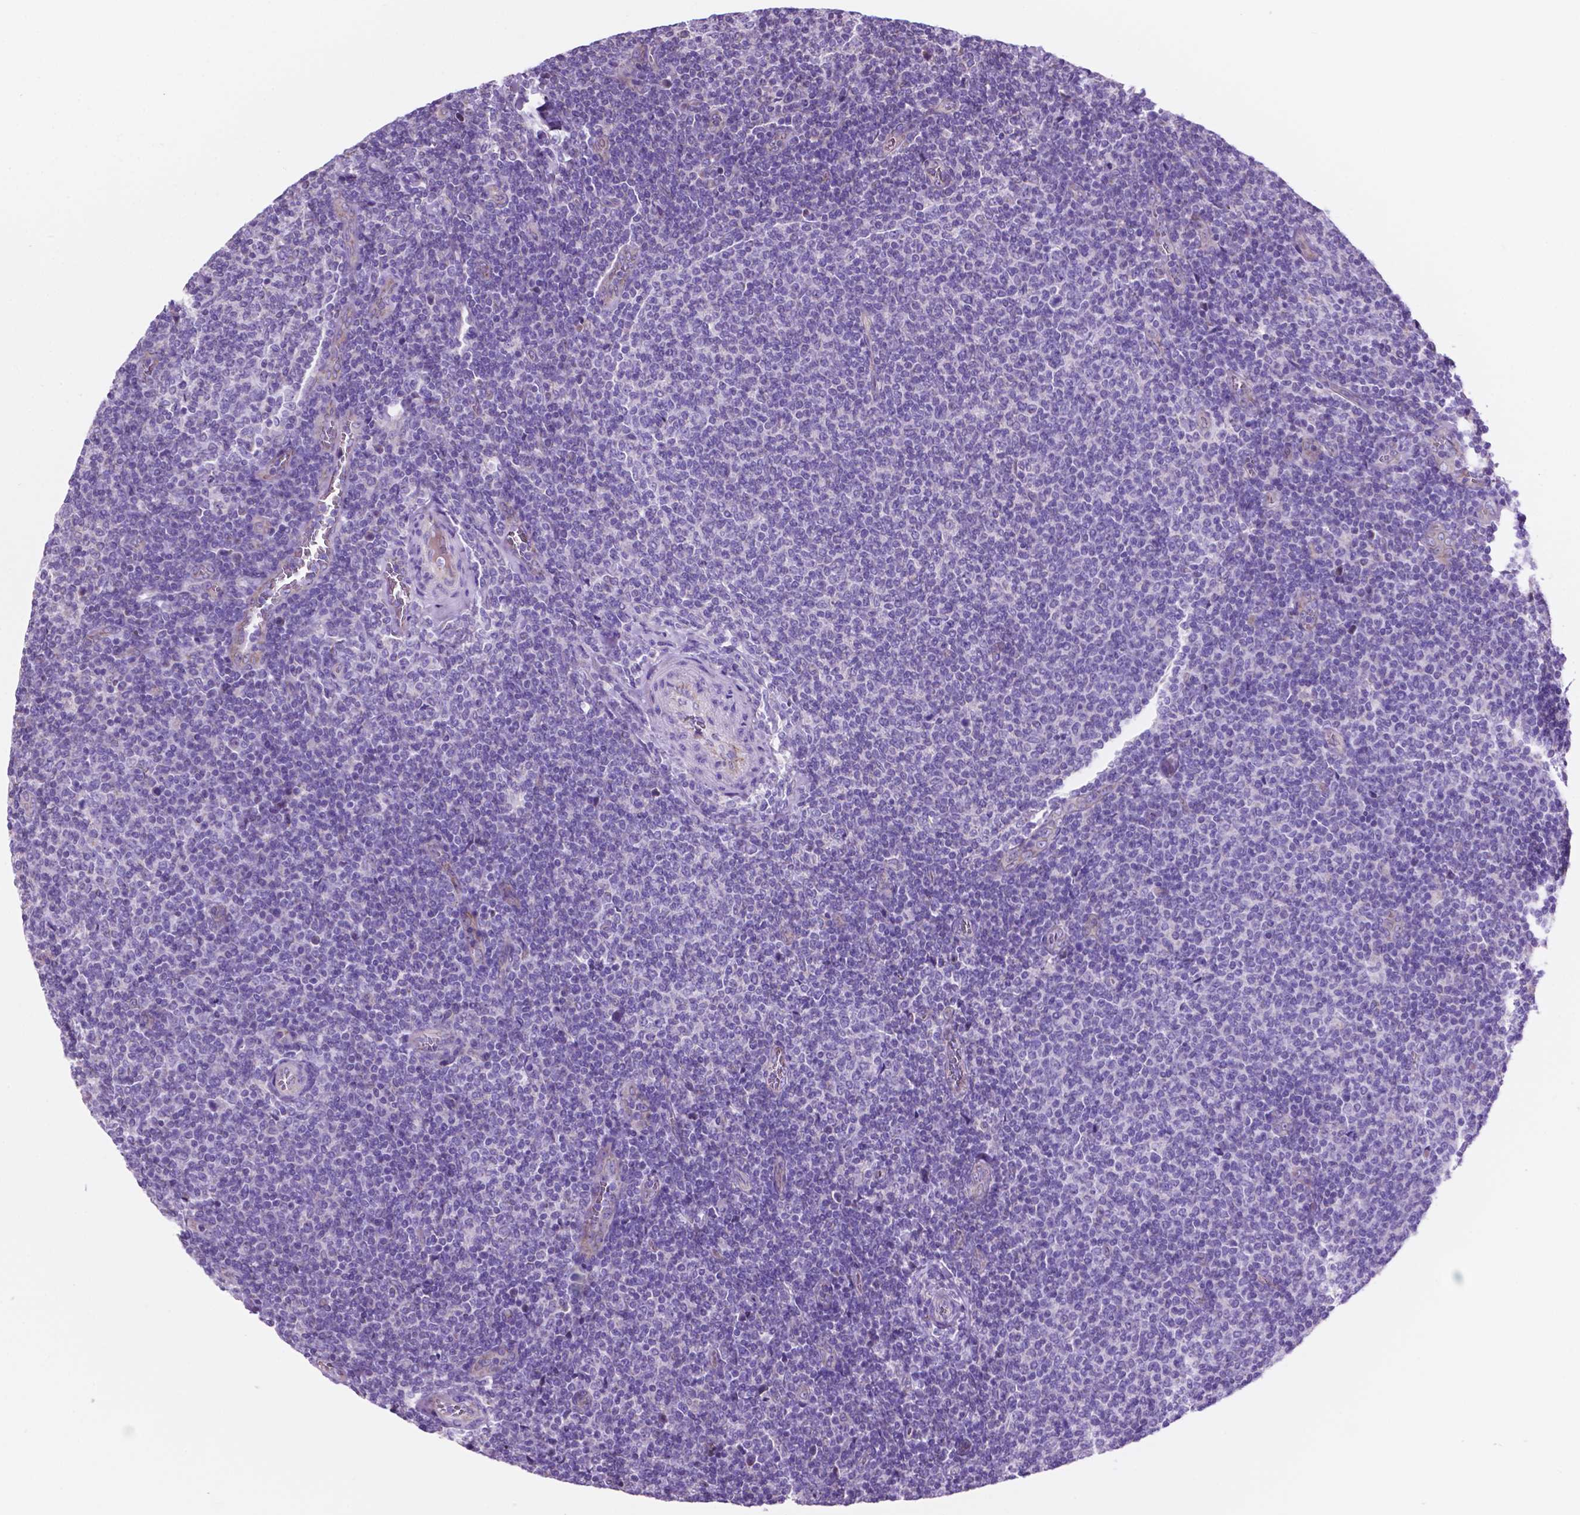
{"staining": {"intensity": "negative", "quantity": "none", "location": "none"}, "tissue": "lymphoma", "cell_type": "Tumor cells", "image_type": "cancer", "snomed": [{"axis": "morphology", "description": "Malignant lymphoma, non-Hodgkin's type, Low grade"}, {"axis": "topography", "description": "Lymph node"}], "caption": "DAB immunohistochemical staining of human low-grade malignant lymphoma, non-Hodgkin's type displays no significant positivity in tumor cells.", "gene": "TMEM121B", "patient": {"sex": "male", "age": 52}}